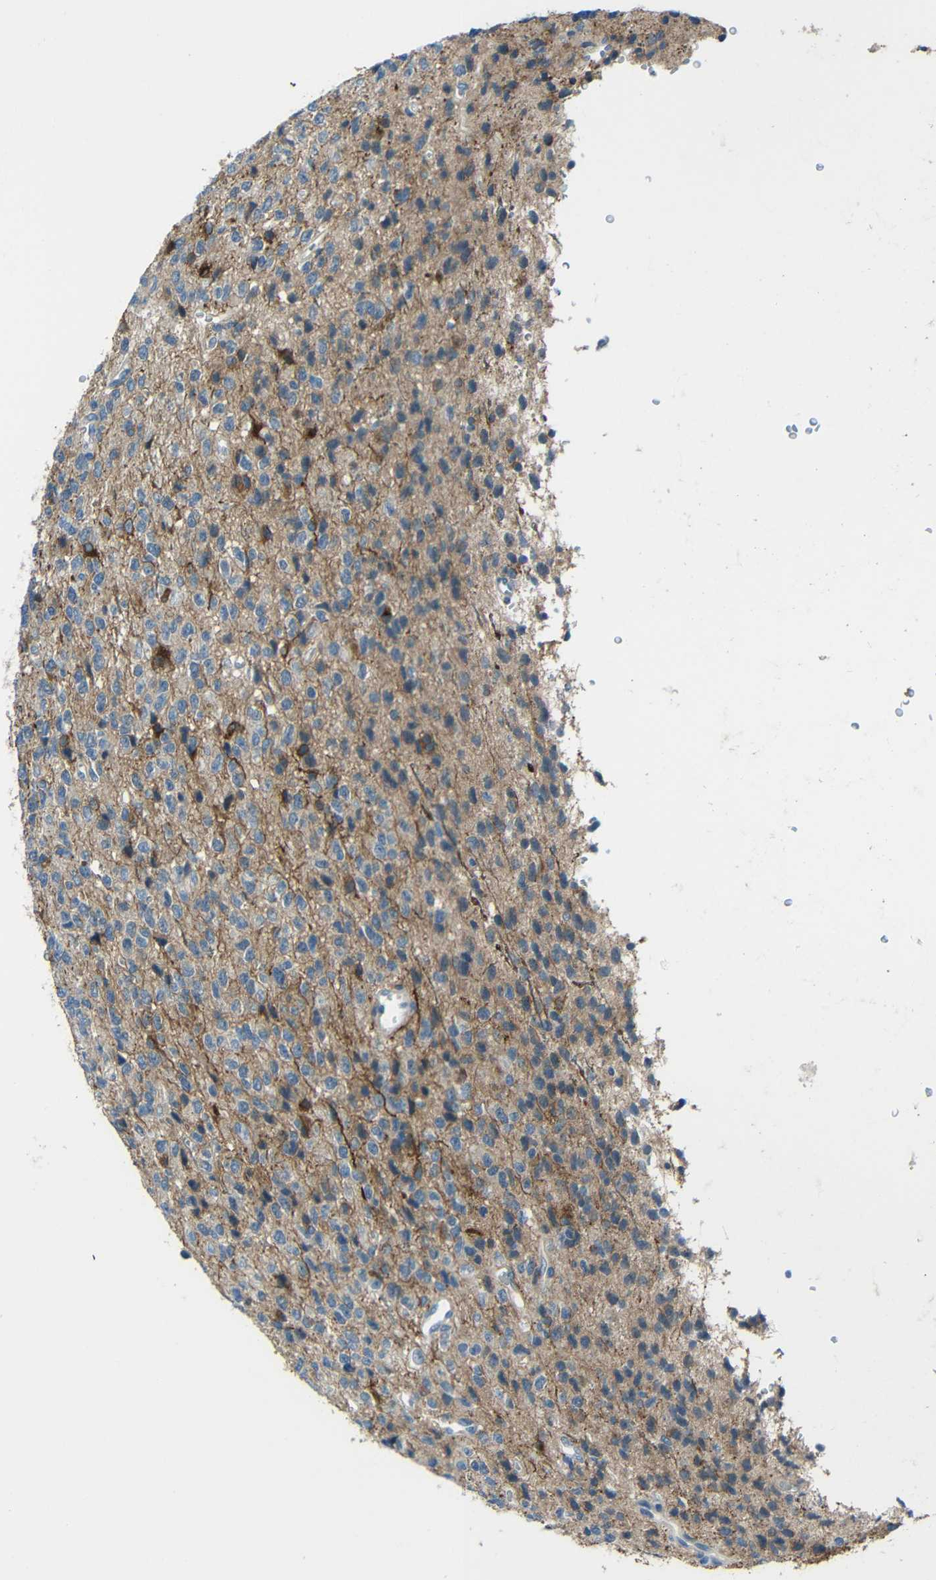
{"staining": {"intensity": "strong", "quantity": "<25%", "location": "cytoplasmic/membranous"}, "tissue": "glioma", "cell_type": "Tumor cells", "image_type": "cancer", "snomed": [{"axis": "morphology", "description": "Glioma, malignant, High grade"}, {"axis": "topography", "description": "pancreas cauda"}], "caption": "Immunohistochemistry histopathology image of neoplastic tissue: glioma stained using immunohistochemistry (IHC) exhibits medium levels of strong protein expression localized specifically in the cytoplasmic/membranous of tumor cells, appearing as a cytoplasmic/membranous brown color.", "gene": "DCLK1", "patient": {"sex": "male", "age": 60}}